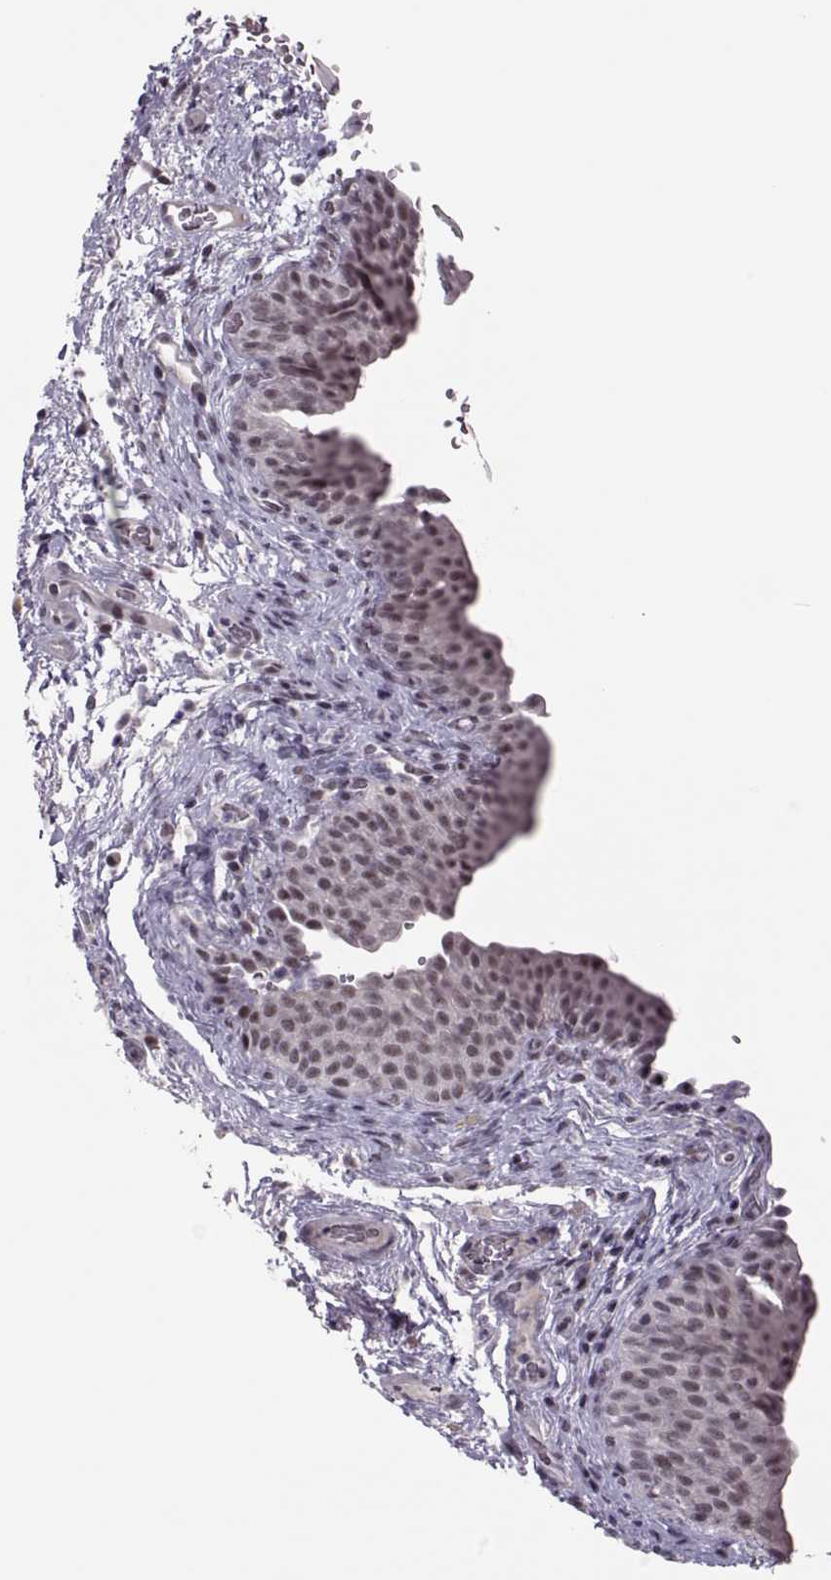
{"staining": {"intensity": "weak", "quantity": "25%-75%", "location": "nuclear"}, "tissue": "urinary bladder", "cell_type": "Urothelial cells", "image_type": "normal", "snomed": [{"axis": "morphology", "description": "Normal tissue, NOS"}, {"axis": "topography", "description": "Urinary bladder"}], "caption": "Weak nuclear staining is identified in about 25%-75% of urothelial cells in benign urinary bladder. The protein of interest is stained brown, and the nuclei are stained in blue (DAB (3,3'-diaminobenzidine) IHC with brightfield microscopy, high magnification).", "gene": "LIN28A", "patient": {"sex": "male", "age": 66}}